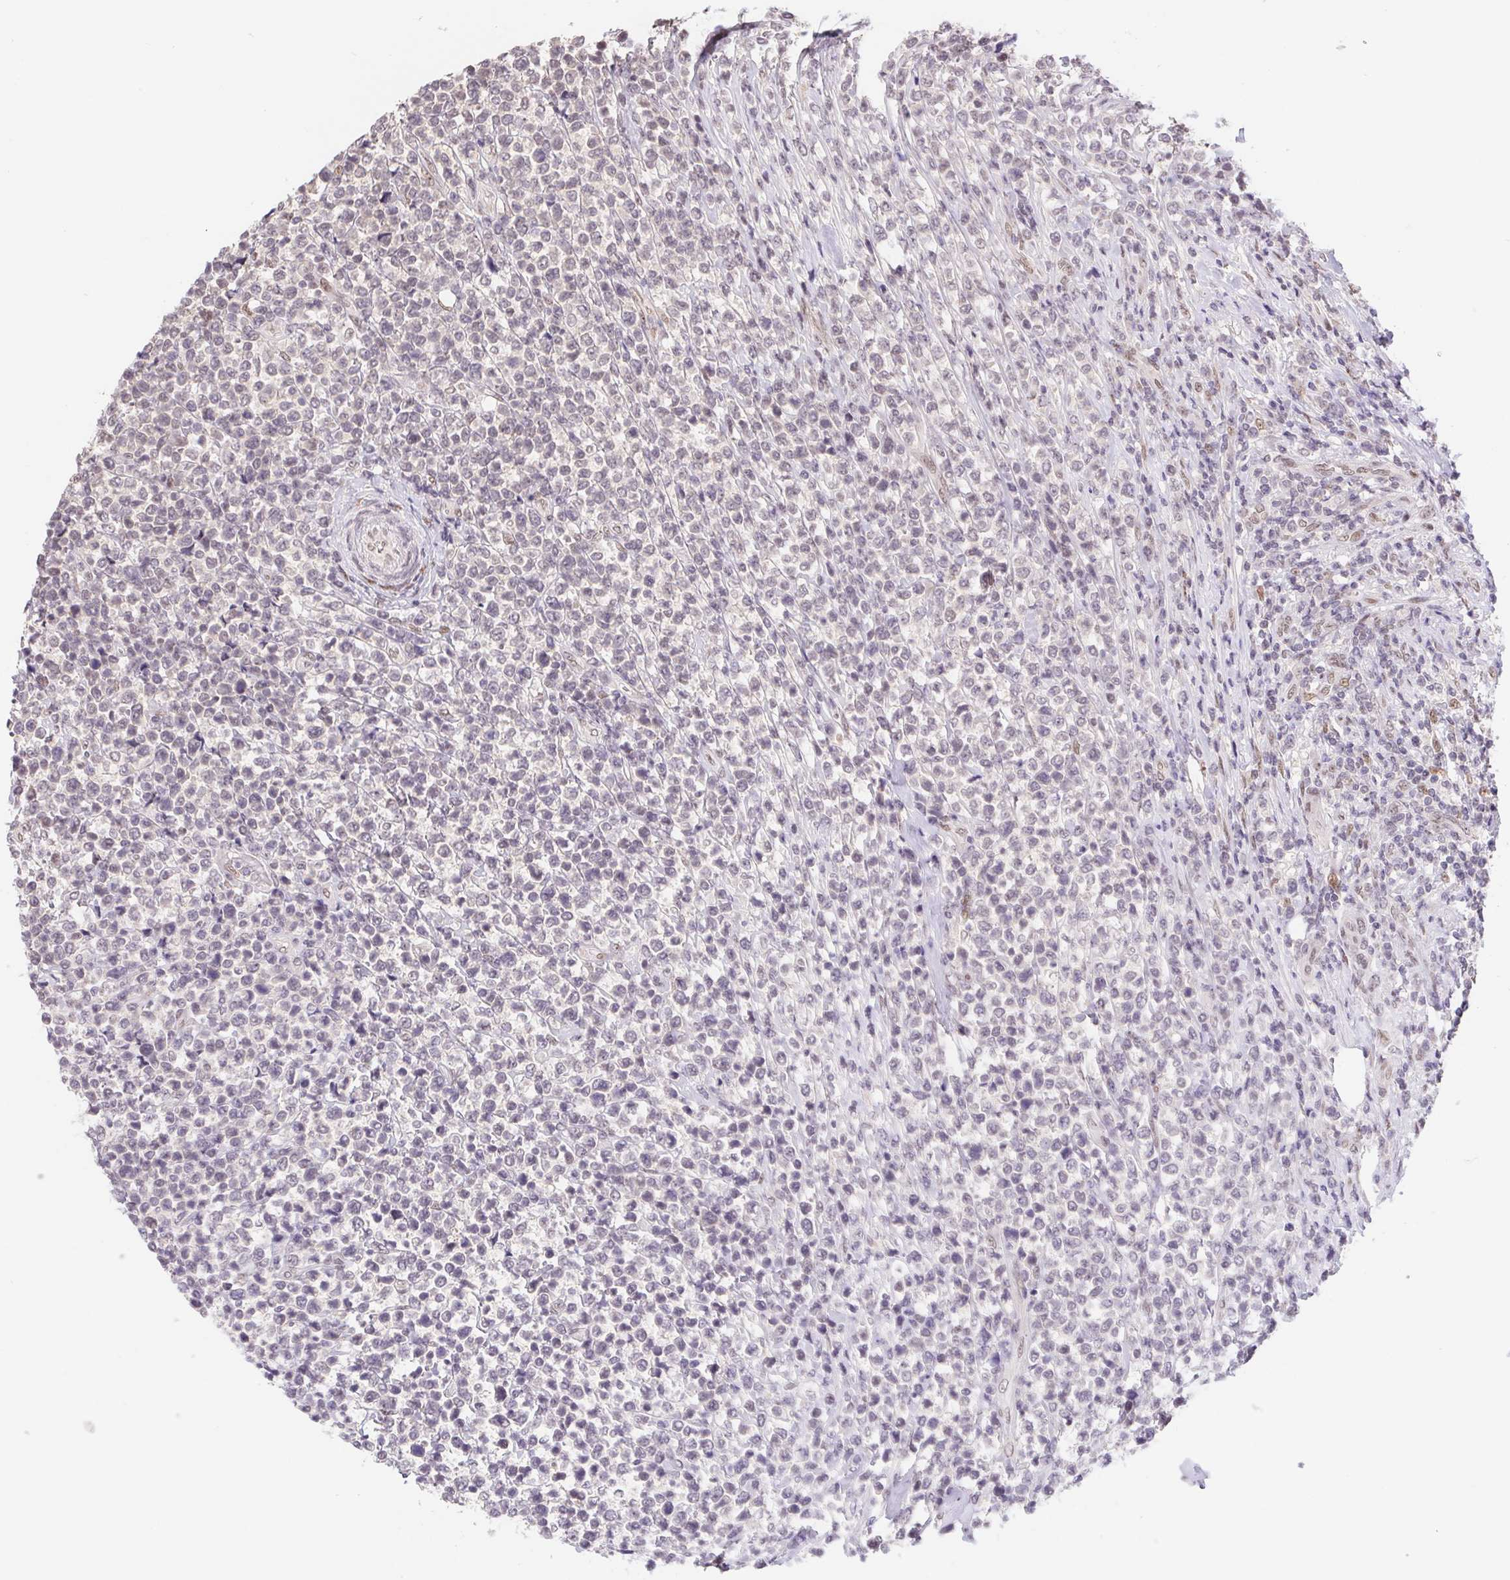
{"staining": {"intensity": "negative", "quantity": "none", "location": "none"}, "tissue": "lymphoma", "cell_type": "Tumor cells", "image_type": "cancer", "snomed": [{"axis": "morphology", "description": "Malignant lymphoma, non-Hodgkin's type, High grade"}, {"axis": "topography", "description": "Soft tissue"}], "caption": "IHC of high-grade malignant lymphoma, non-Hodgkin's type reveals no staining in tumor cells. (Immunohistochemistry, brightfield microscopy, high magnification).", "gene": "CAND1", "patient": {"sex": "female", "age": 56}}